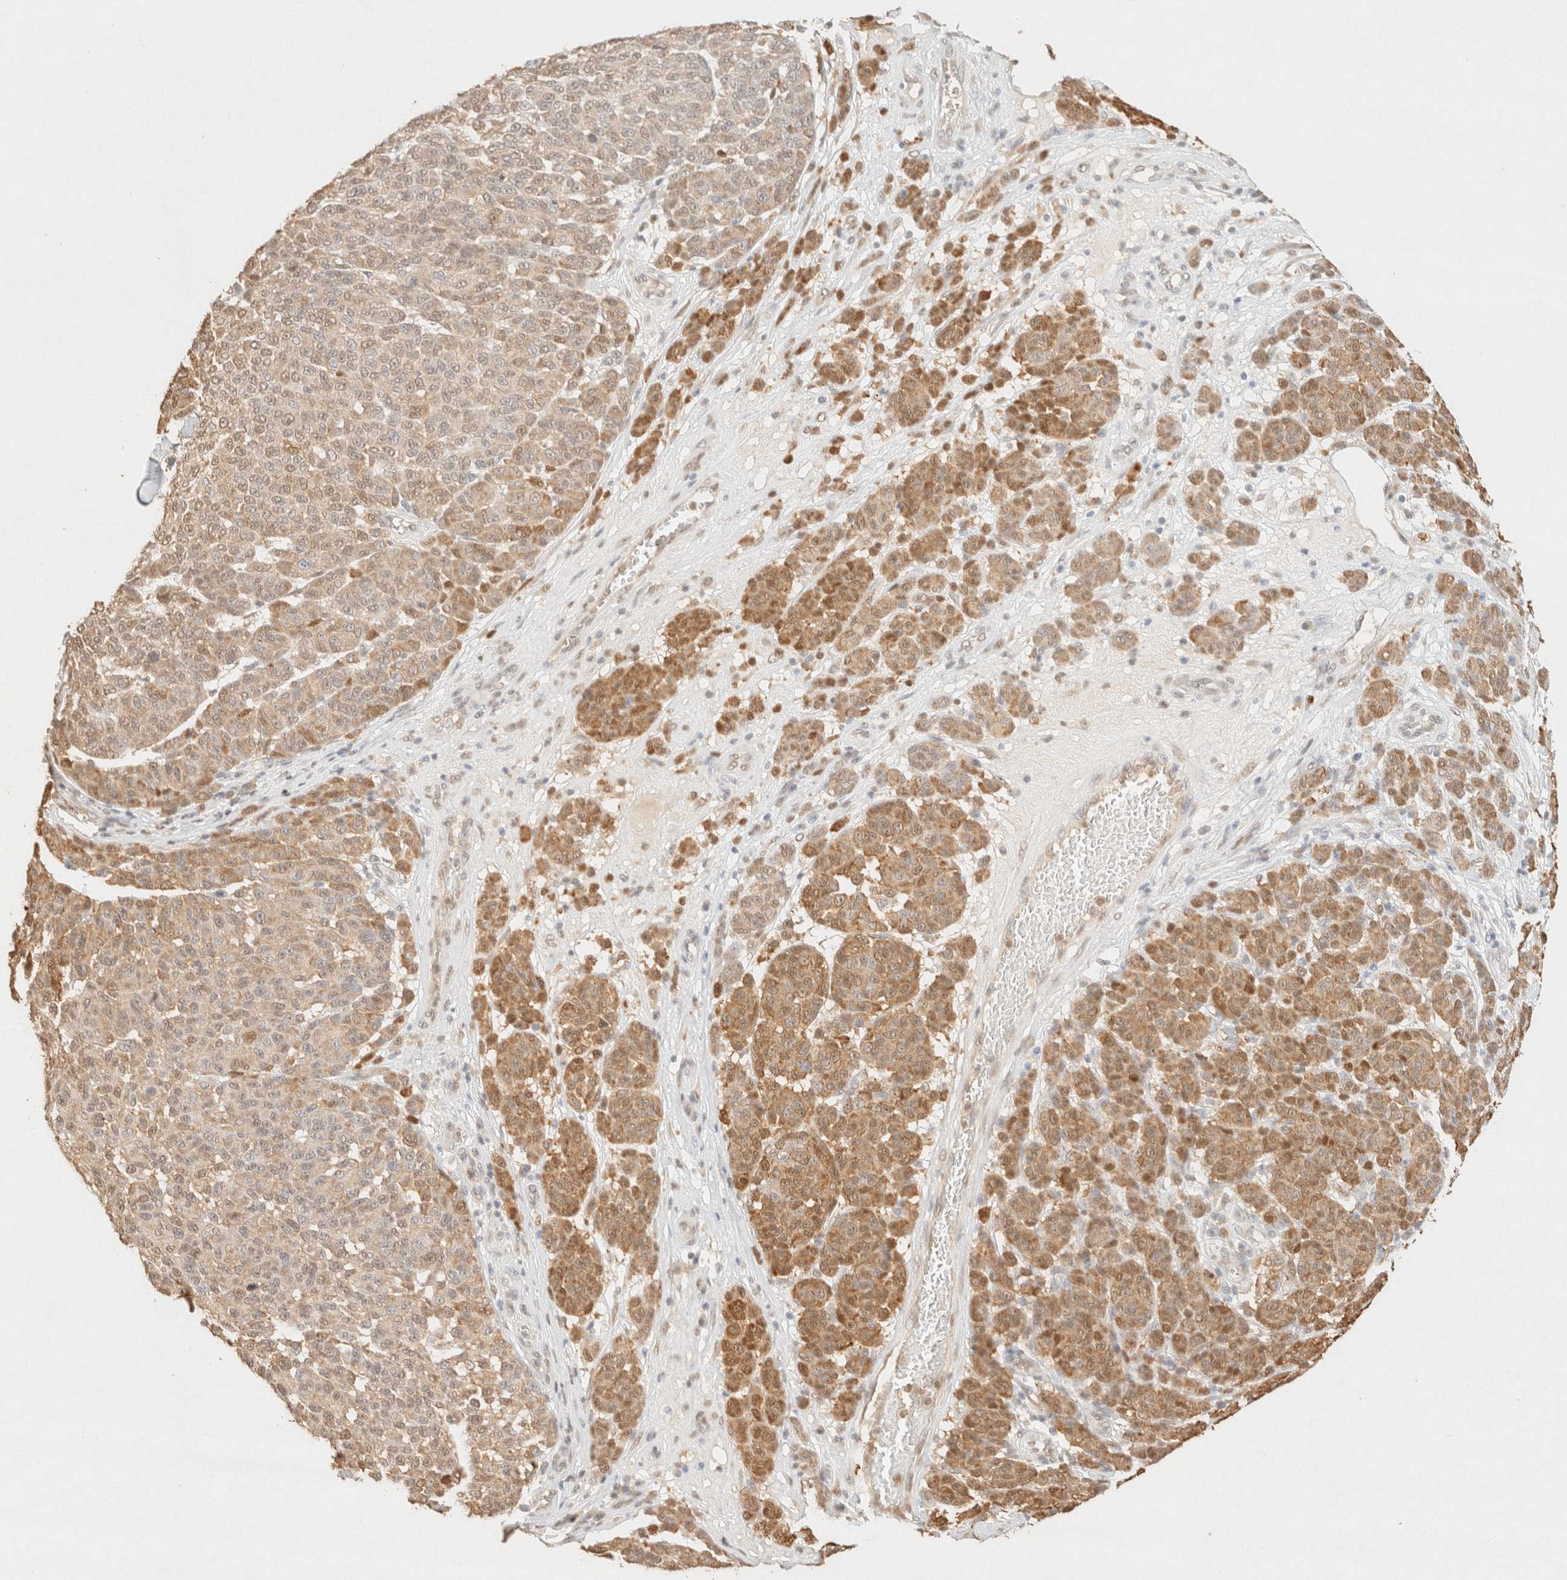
{"staining": {"intensity": "weak", "quantity": ">75%", "location": "cytoplasmic/membranous,nuclear"}, "tissue": "melanoma", "cell_type": "Tumor cells", "image_type": "cancer", "snomed": [{"axis": "morphology", "description": "Malignant melanoma, NOS"}, {"axis": "topography", "description": "Skin"}], "caption": "Immunohistochemical staining of malignant melanoma demonstrates weak cytoplasmic/membranous and nuclear protein positivity in approximately >75% of tumor cells.", "gene": "S100A13", "patient": {"sex": "male", "age": 59}}